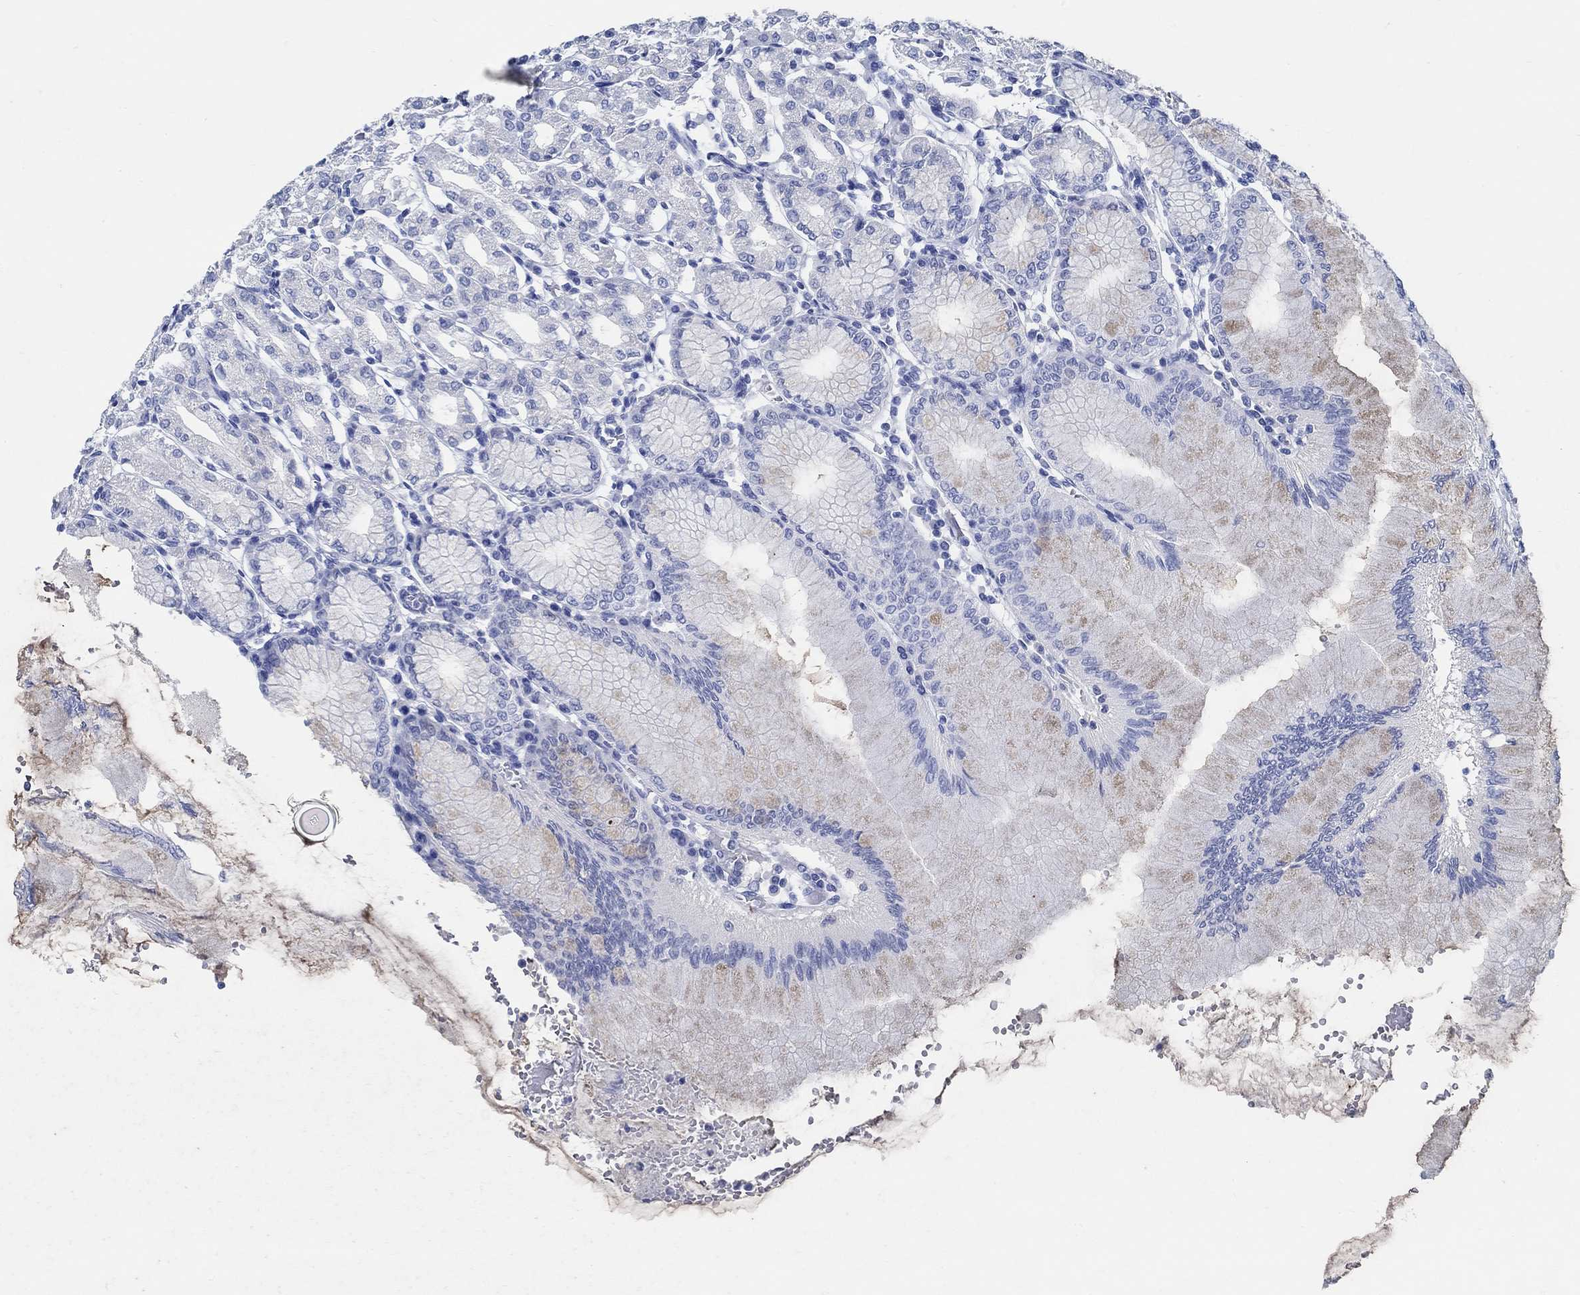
{"staining": {"intensity": "negative", "quantity": "none", "location": "none"}, "tissue": "stomach", "cell_type": "Glandular cells", "image_type": "normal", "snomed": [{"axis": "morphology", "description": "Normal tissue, NOS"}, {"axis": "topography", "description": "Skeletal muscle"}, {"axis": "topography", "description": "Stomach"}], "caption": "Immunohistochemical staining of normal human stomach shows no significant expression in glandular cells.", "gene": "SLC45A1", "patient": {"sex": "female", "age": 57}}